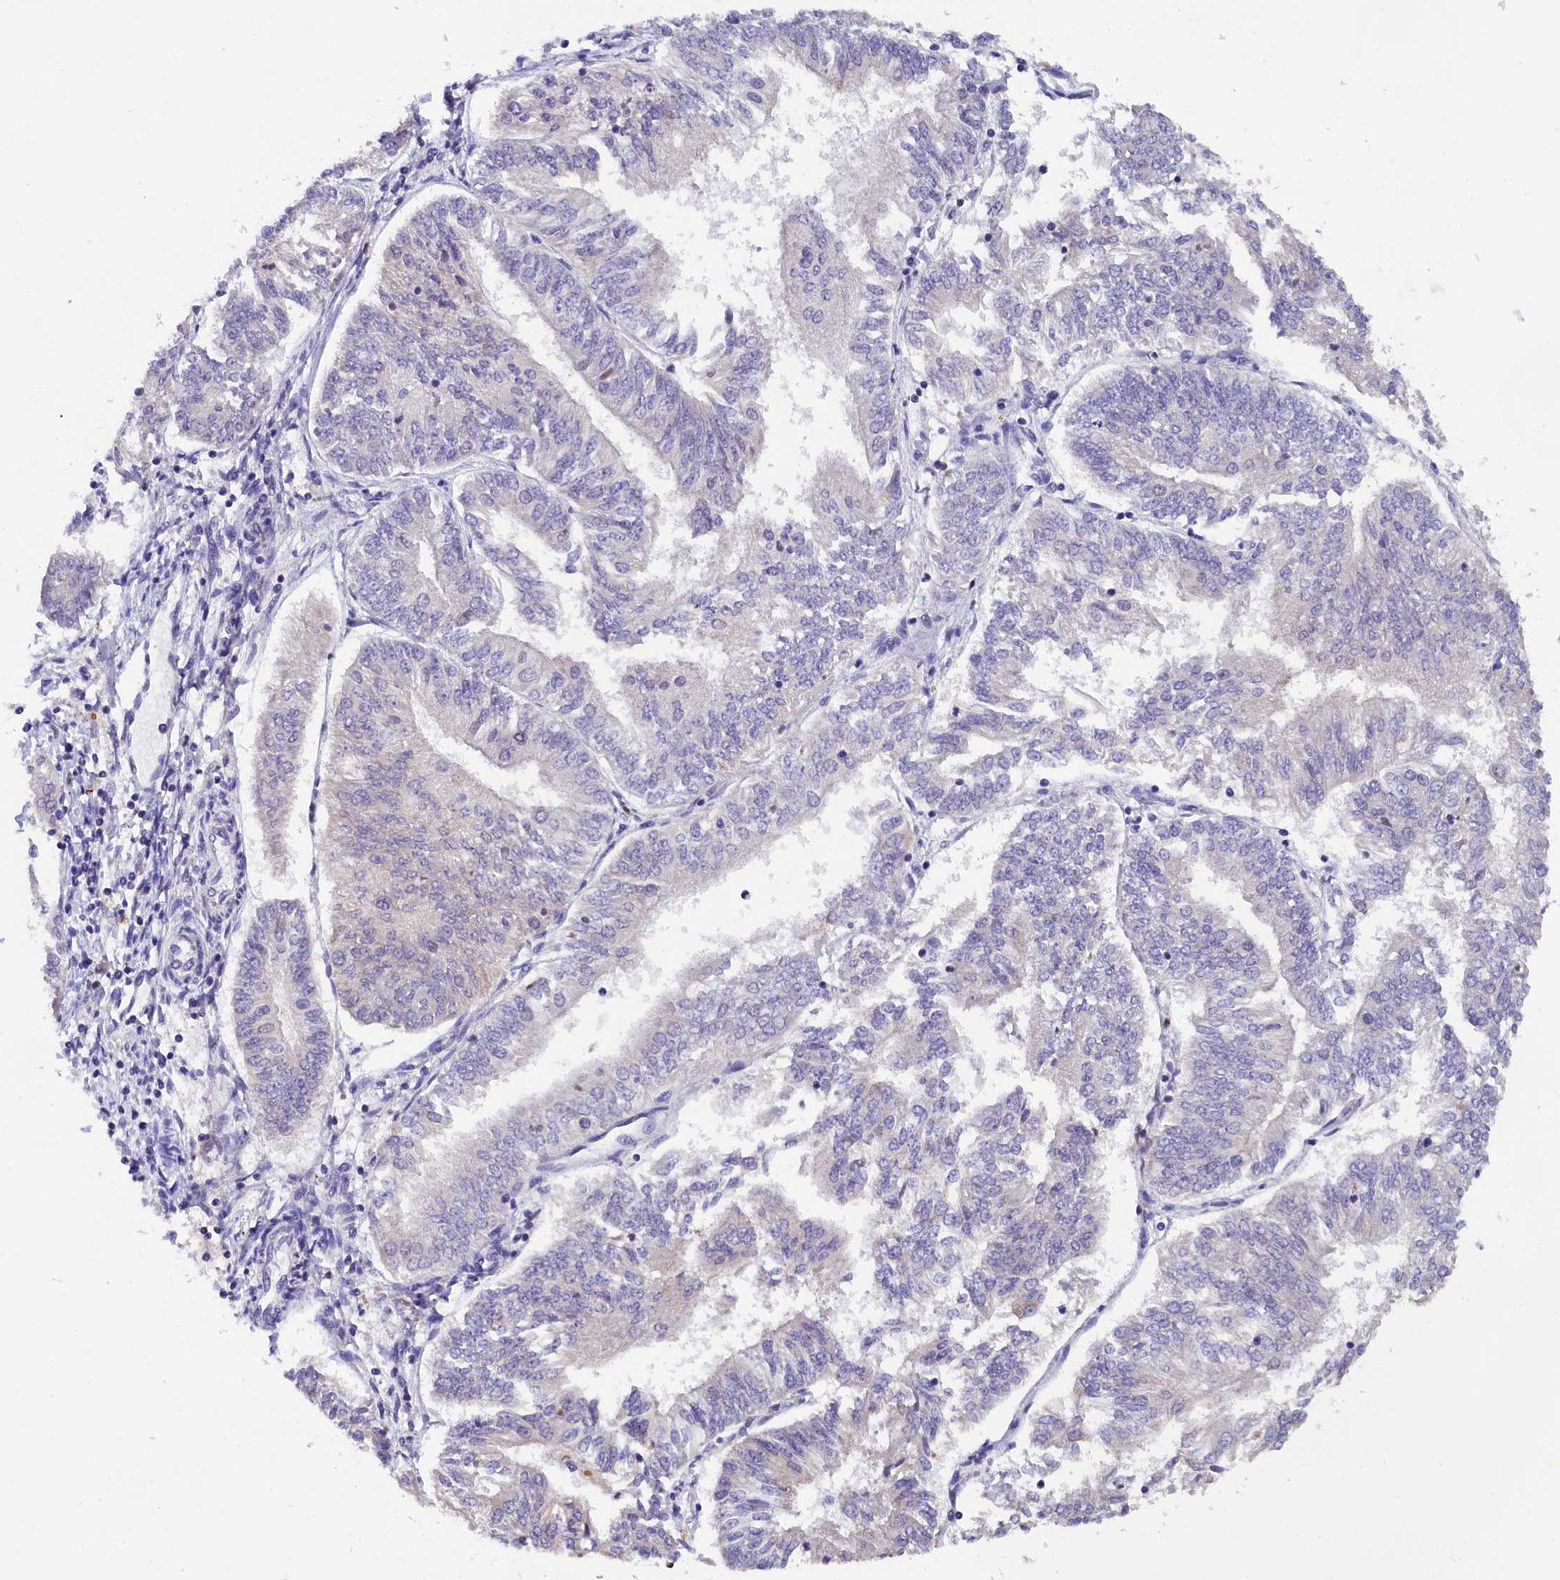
{"staining": {"intensity": "negative", "quantity": "none", "location": "none"}, "tissue": "endometrial cancer", "cell_type": "Tumor cells", "image_type": "cancer", "snomed": [{"axis": "morphology", "description": "Adenocarcinoma, NOS"}, {"axis": "topography", "description": "Endometrium"}], "caption": "Endometrial cancer was stained to show a protein in brown. There is no significant positivity in tumor cells.", "gene": "BTBD9", "patient": {"sex": "female", "age": 58}}